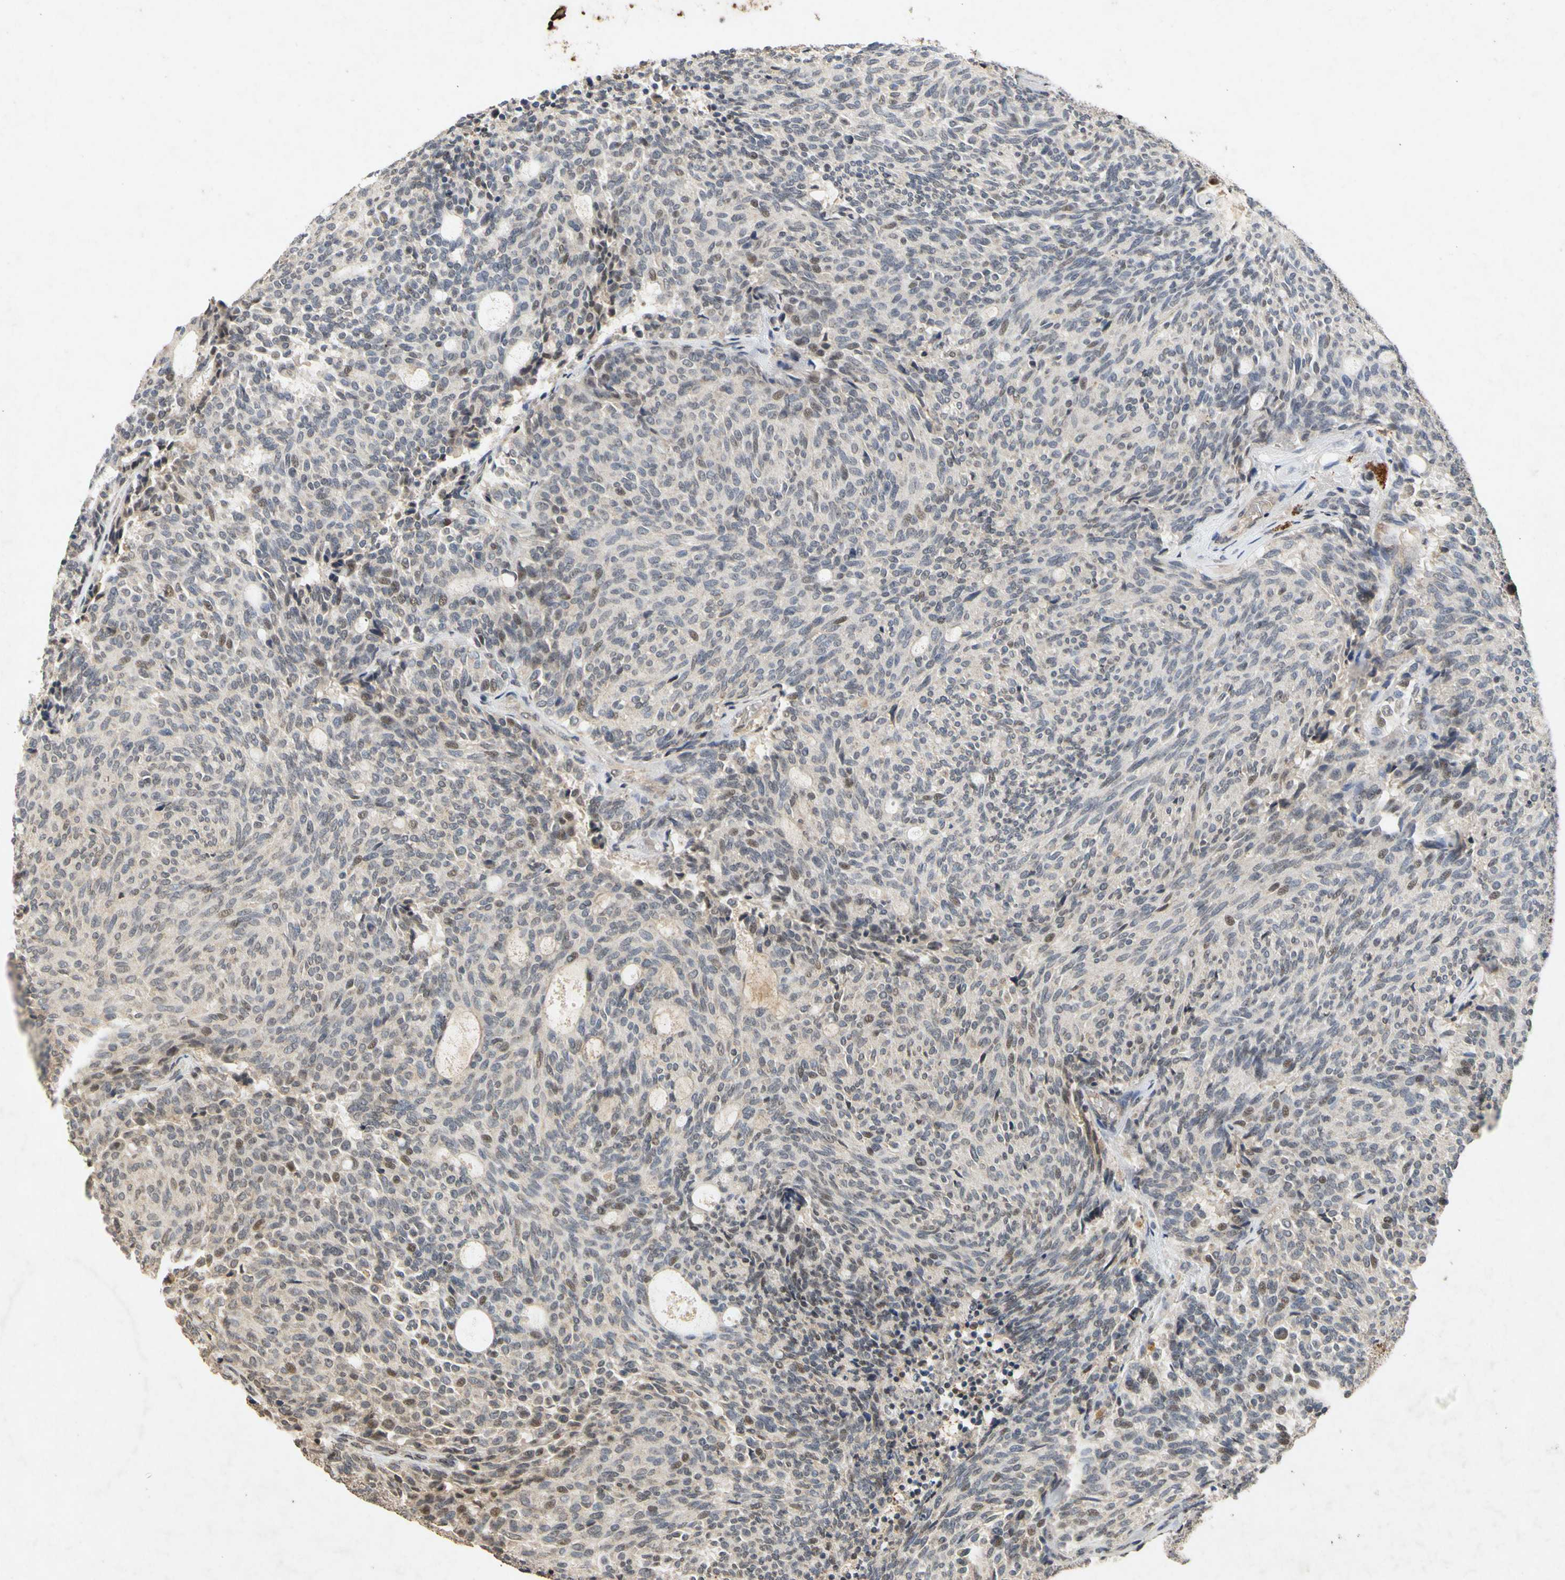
{"staining": {"intensity": "negative", "quantity": "none", "location": "none"}, "tissue": "carcinoid", "cell_type": "Tumor cells", "image_type": "cancer", "snomed": [{"axis": "morphology", "description": "Carcinoid, malignant, NOS"}, {"axis": "topography", "description": "Pancreas"}], "caption": "IHC photomicrograph of carcinoid stained for a protein (brown), which exhibits no staining in tumor cells.", "gene": "CP", "patient": {"sex": "female", "age": 54}}